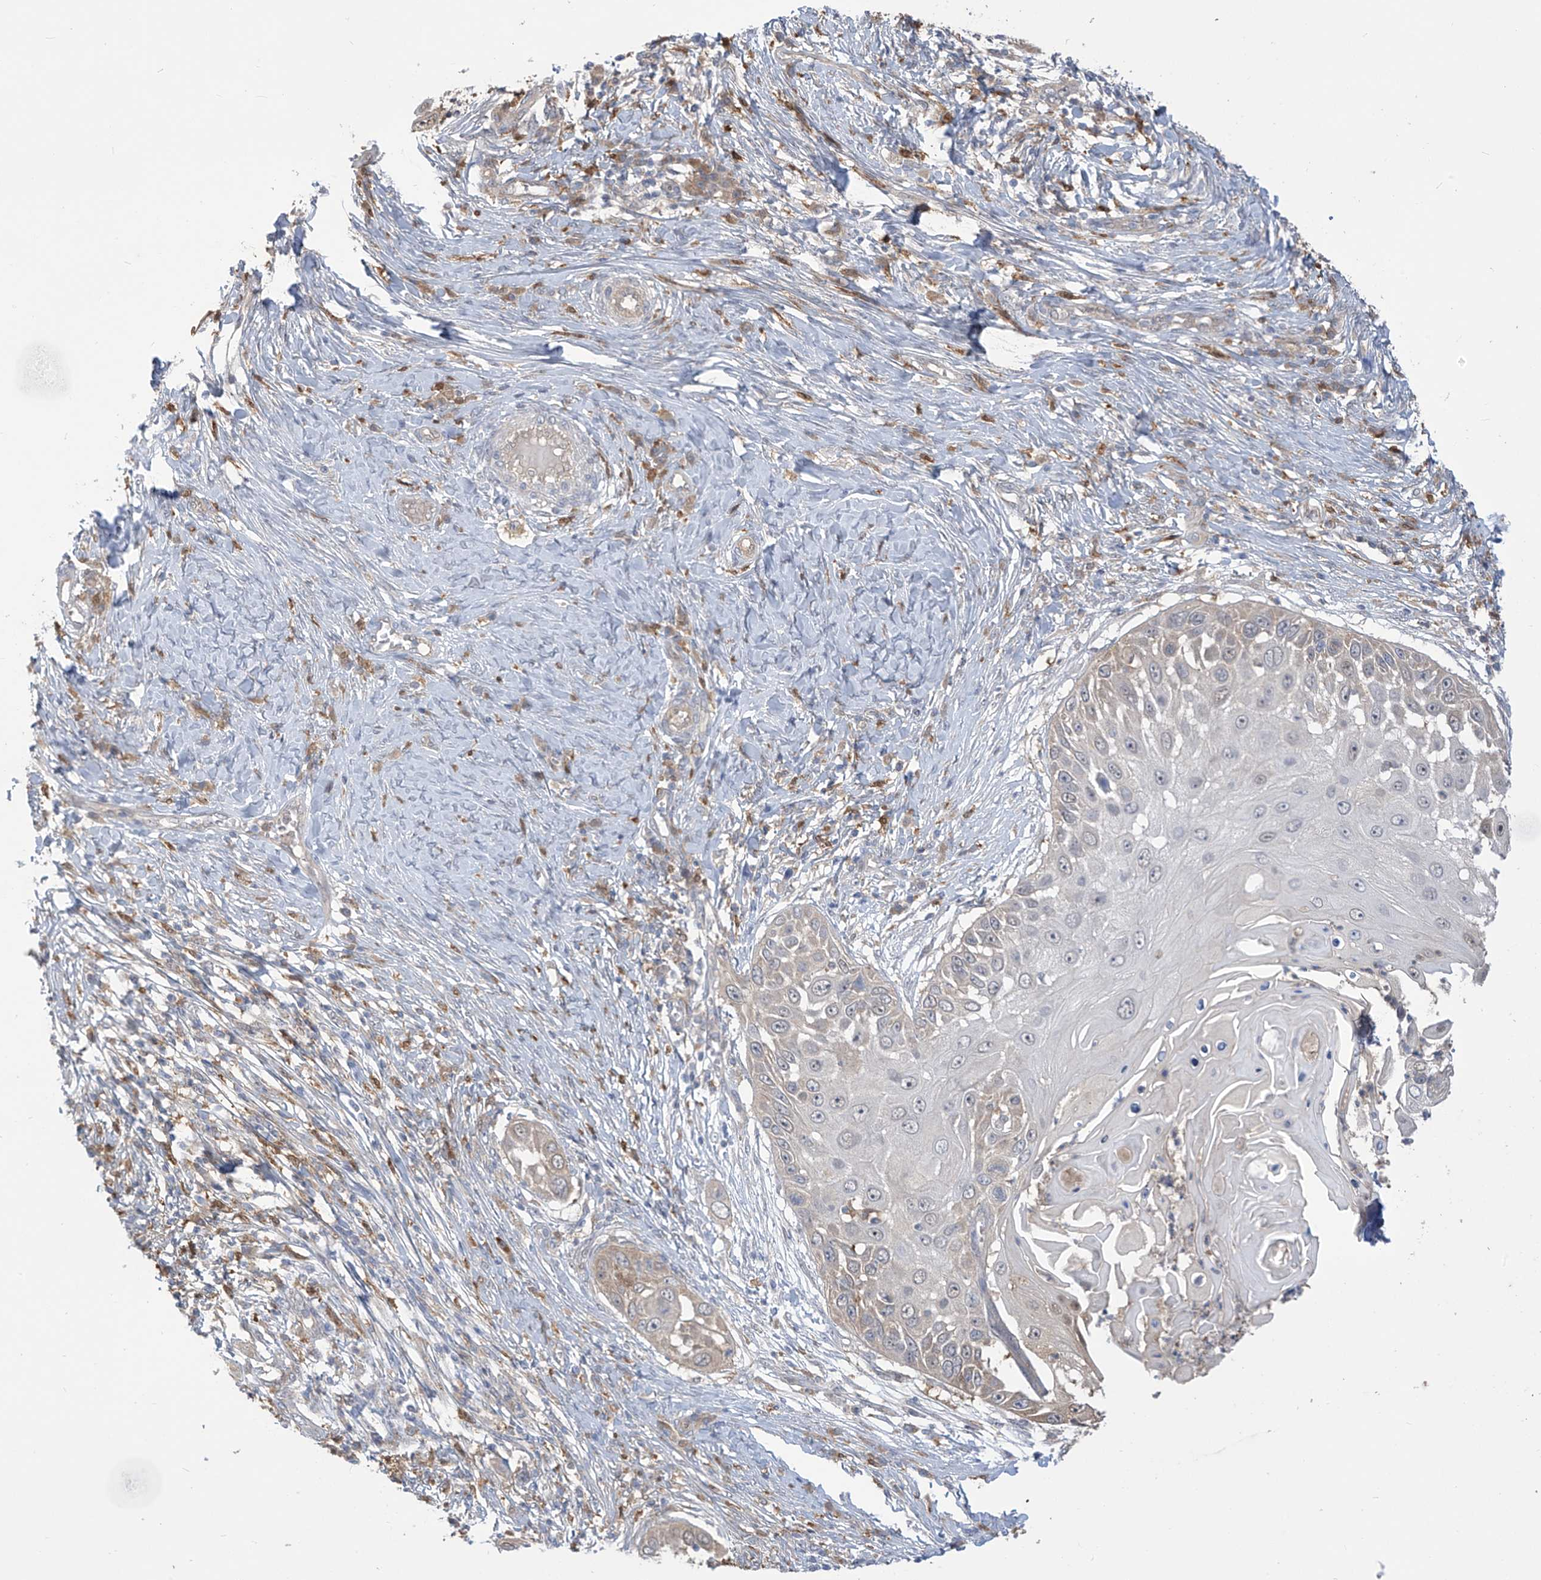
{"staining": {"intensity": "weak", "quantity": "25%-75%", "location": "cytoplasmic/membranous,nuclear"}, "tissue": "skin cancer", "cell_type": "Tumor cells", "image_type": "cancer", "snomed": [{"axis": "morphology", "description": "Squamous cell carcinoma, NOS"}, {"axis": "topography", "description": "Skin"}], "caption": "An IHC image of neoplastic tissue is shown. Protein staining in brown shows weak cytoplasmic/membranous and nuclear positivity in skin cancer (squamous cell carcinoma) within tumor cells.", "gene": "IDH1", "patient": {"sex": "female", "age": 44}}